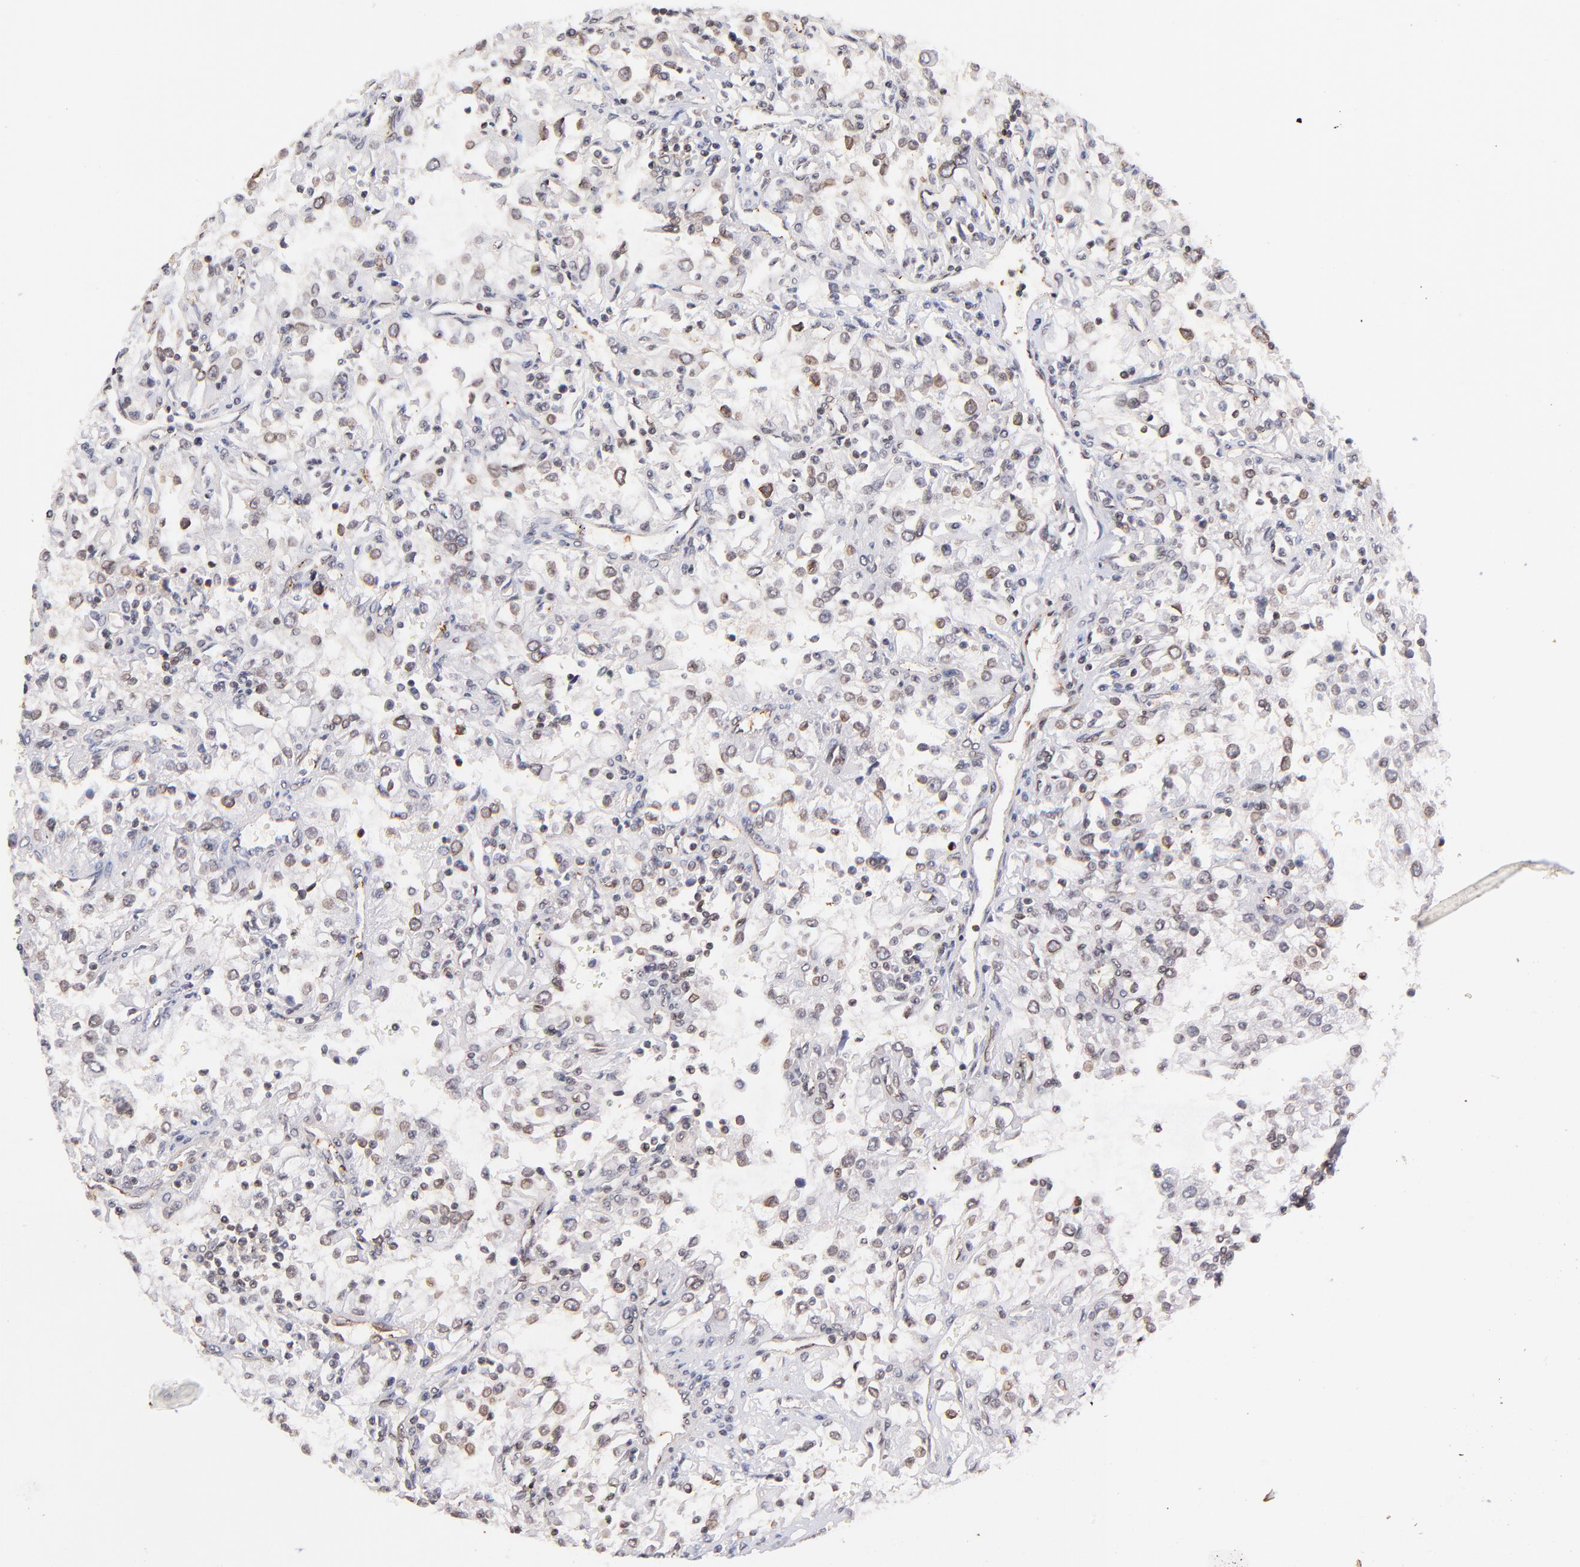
{"staining": {"intensity": "weak", "quantity": "25%-75%", "location": "cytoplasmic/membranous,nuclear"}, "tissue": "renal cancer", "cell_type": "Tumor cells", "image_type": "cancer", "snomed": [{"axis": "morphology", "description": "Adenocarcinoma, NOS"}, {"axis": "topography", "description": "Kidney"}], "caption": "Immunohistochemistry (IHC) of human renal cancer demonstrates low levels of weak cytoplasmic/membranous and nuclear positivity in approximately 25%-75% of tumor cells. Nuclei are stained in blue.", "gene": "ZFP92", "patient": {"sex": "female", "age": 52}}